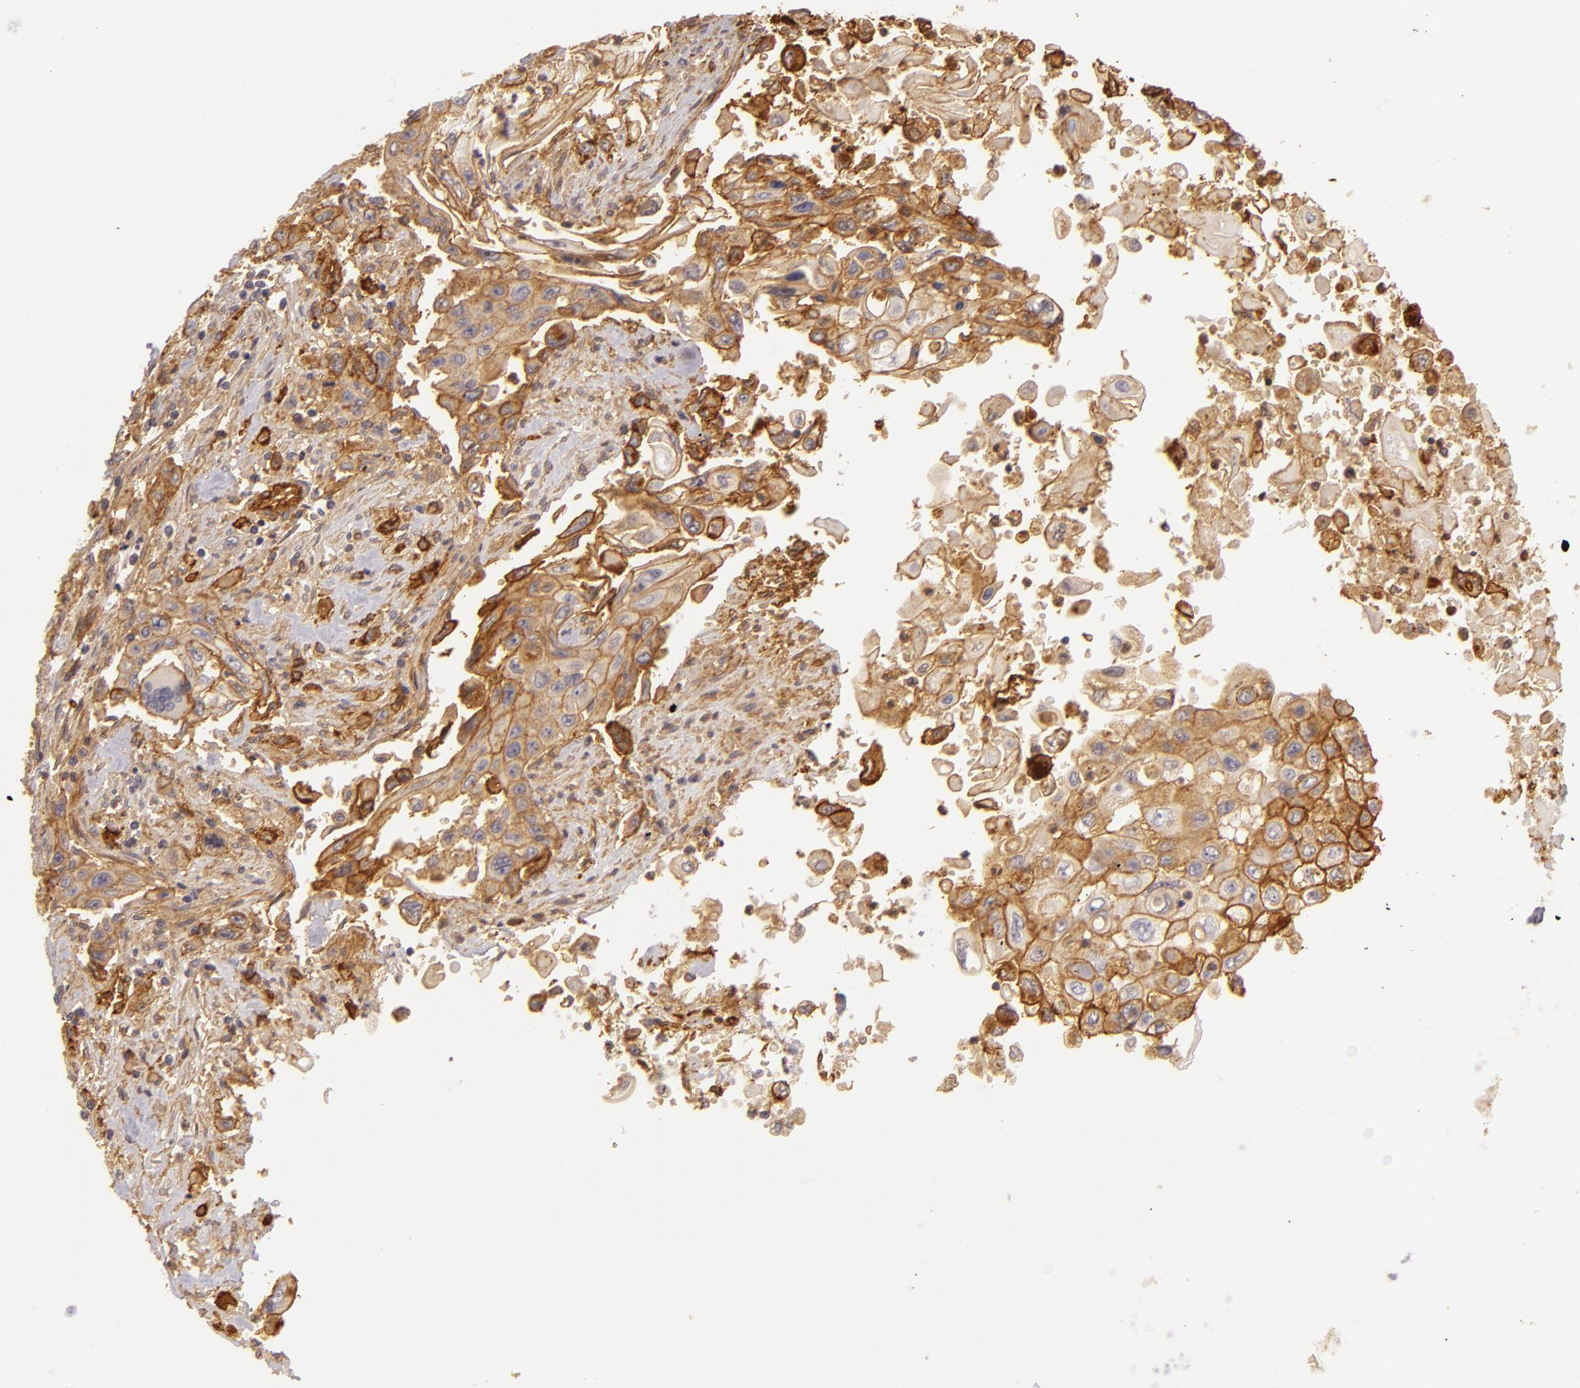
{"staining": {"intensity": "moderate", "quantity": "25%-75%", "location": "cytoplasmic/membranous"}, "tissue": "pancreatic cancer", "cell_type": "Tumor cells", "image_type": "cancer", "snomed": [{"axis": "morphology", "description": "Adenocarcinoma, NOS"}, {"axis": "topography", "description": "Pancreas"}], "caption": "Adenocarcinoma (pancreatic) stained with a protein marker exhibits moderate staining in tumor cells.", "gene": "CD59", "patient": {"sex": "male", "age": 70}}